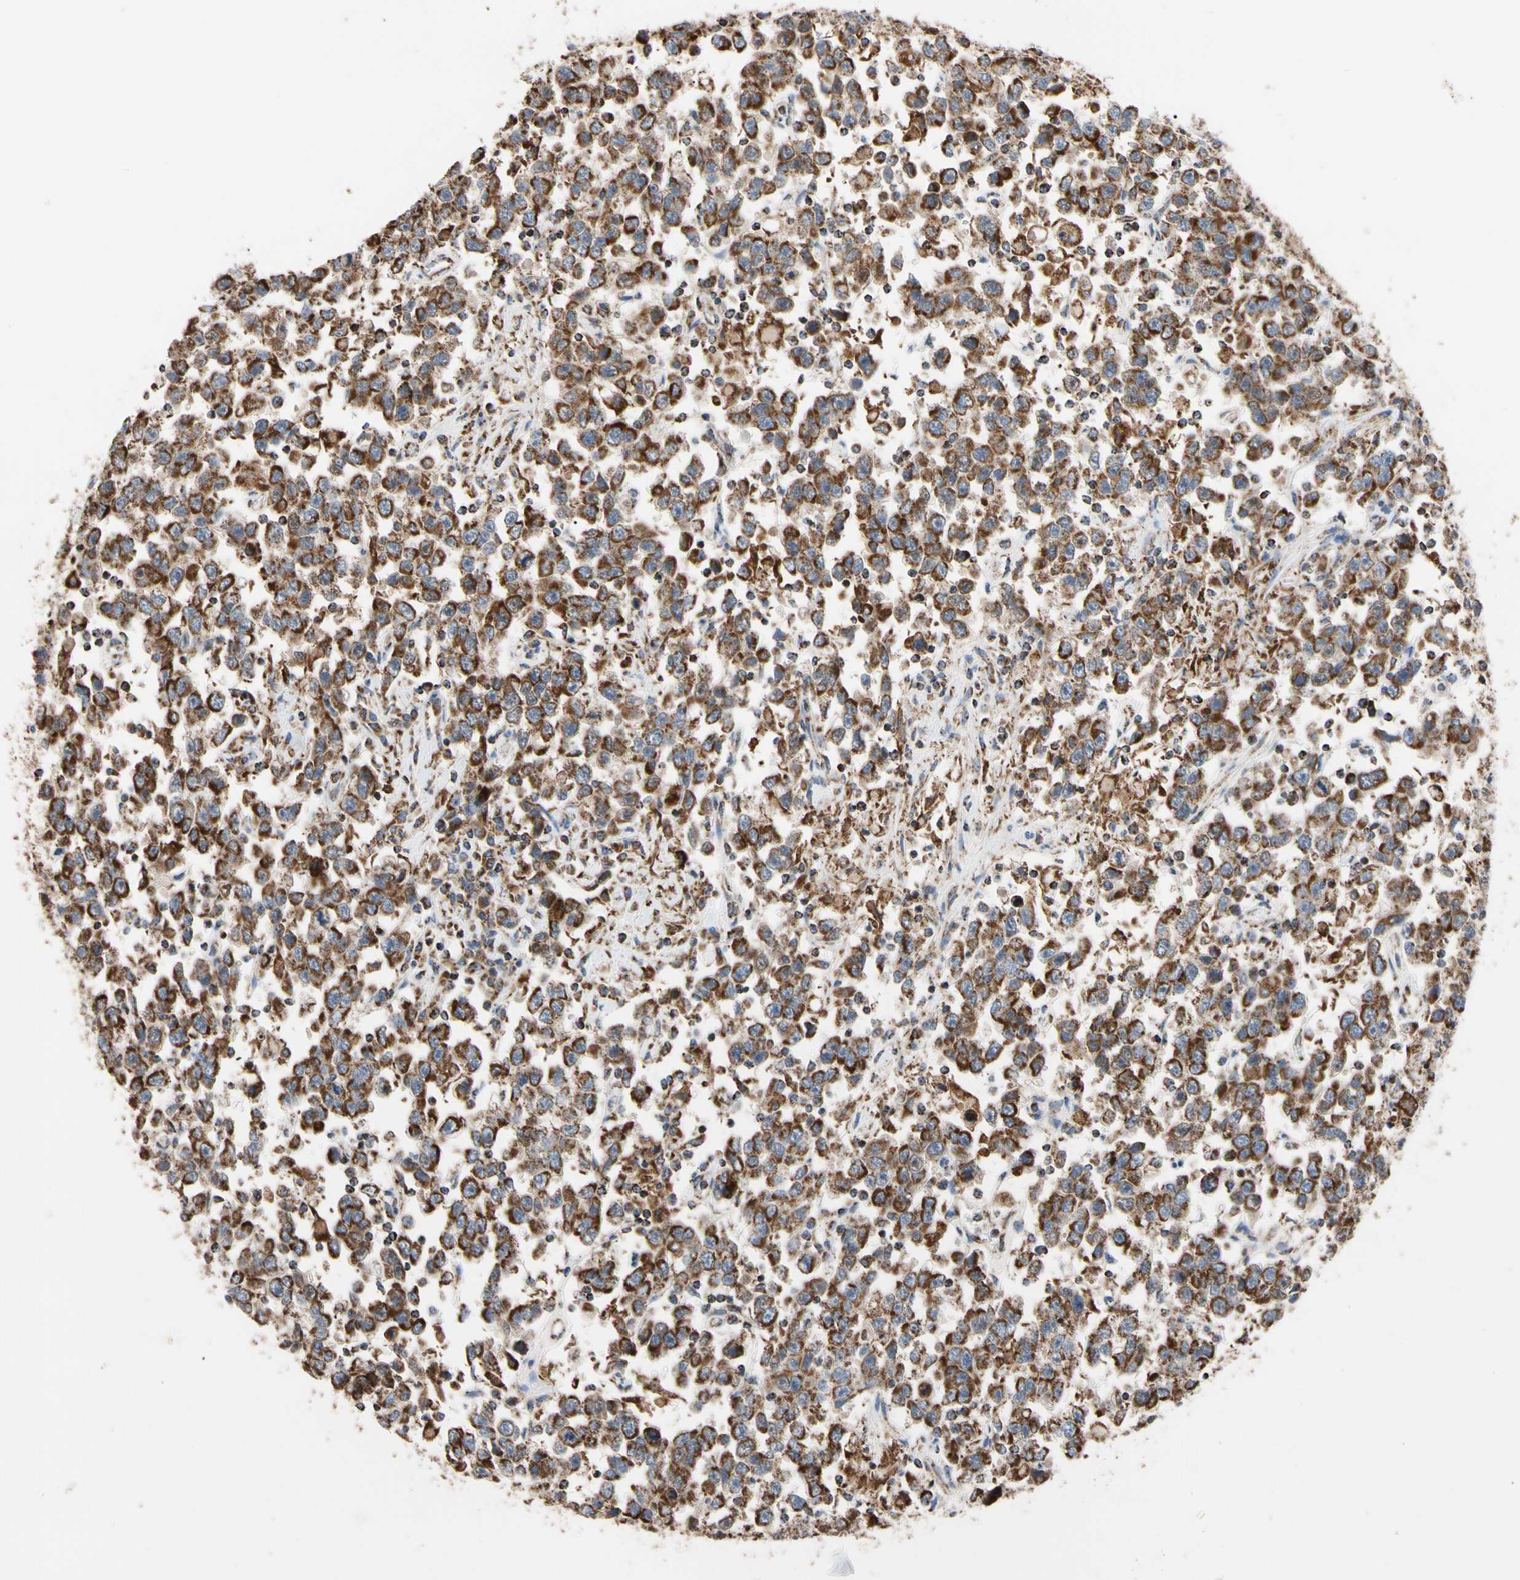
{"staining": {"intensity": "strong", "quantity": ">75%", "location": "cytoplasmic/membranous"}, "tissue": "testis cancer", "cell_type": "Tumor cells", "image_type": "cancer", "snomed": [{"axis": "morphology", "description": "Seminoma, NOS"}, {"axis": "topography", "description": "Testis"}], "caption": "Approximately >75% of tumor cells in seminoma (testis) reveal strong cytoplasmic/membranous protein positivity as visualized by brown immunohistochemical staining.", "gene": "FAM110B", "patient": {"sex": "male", "age": 41}}